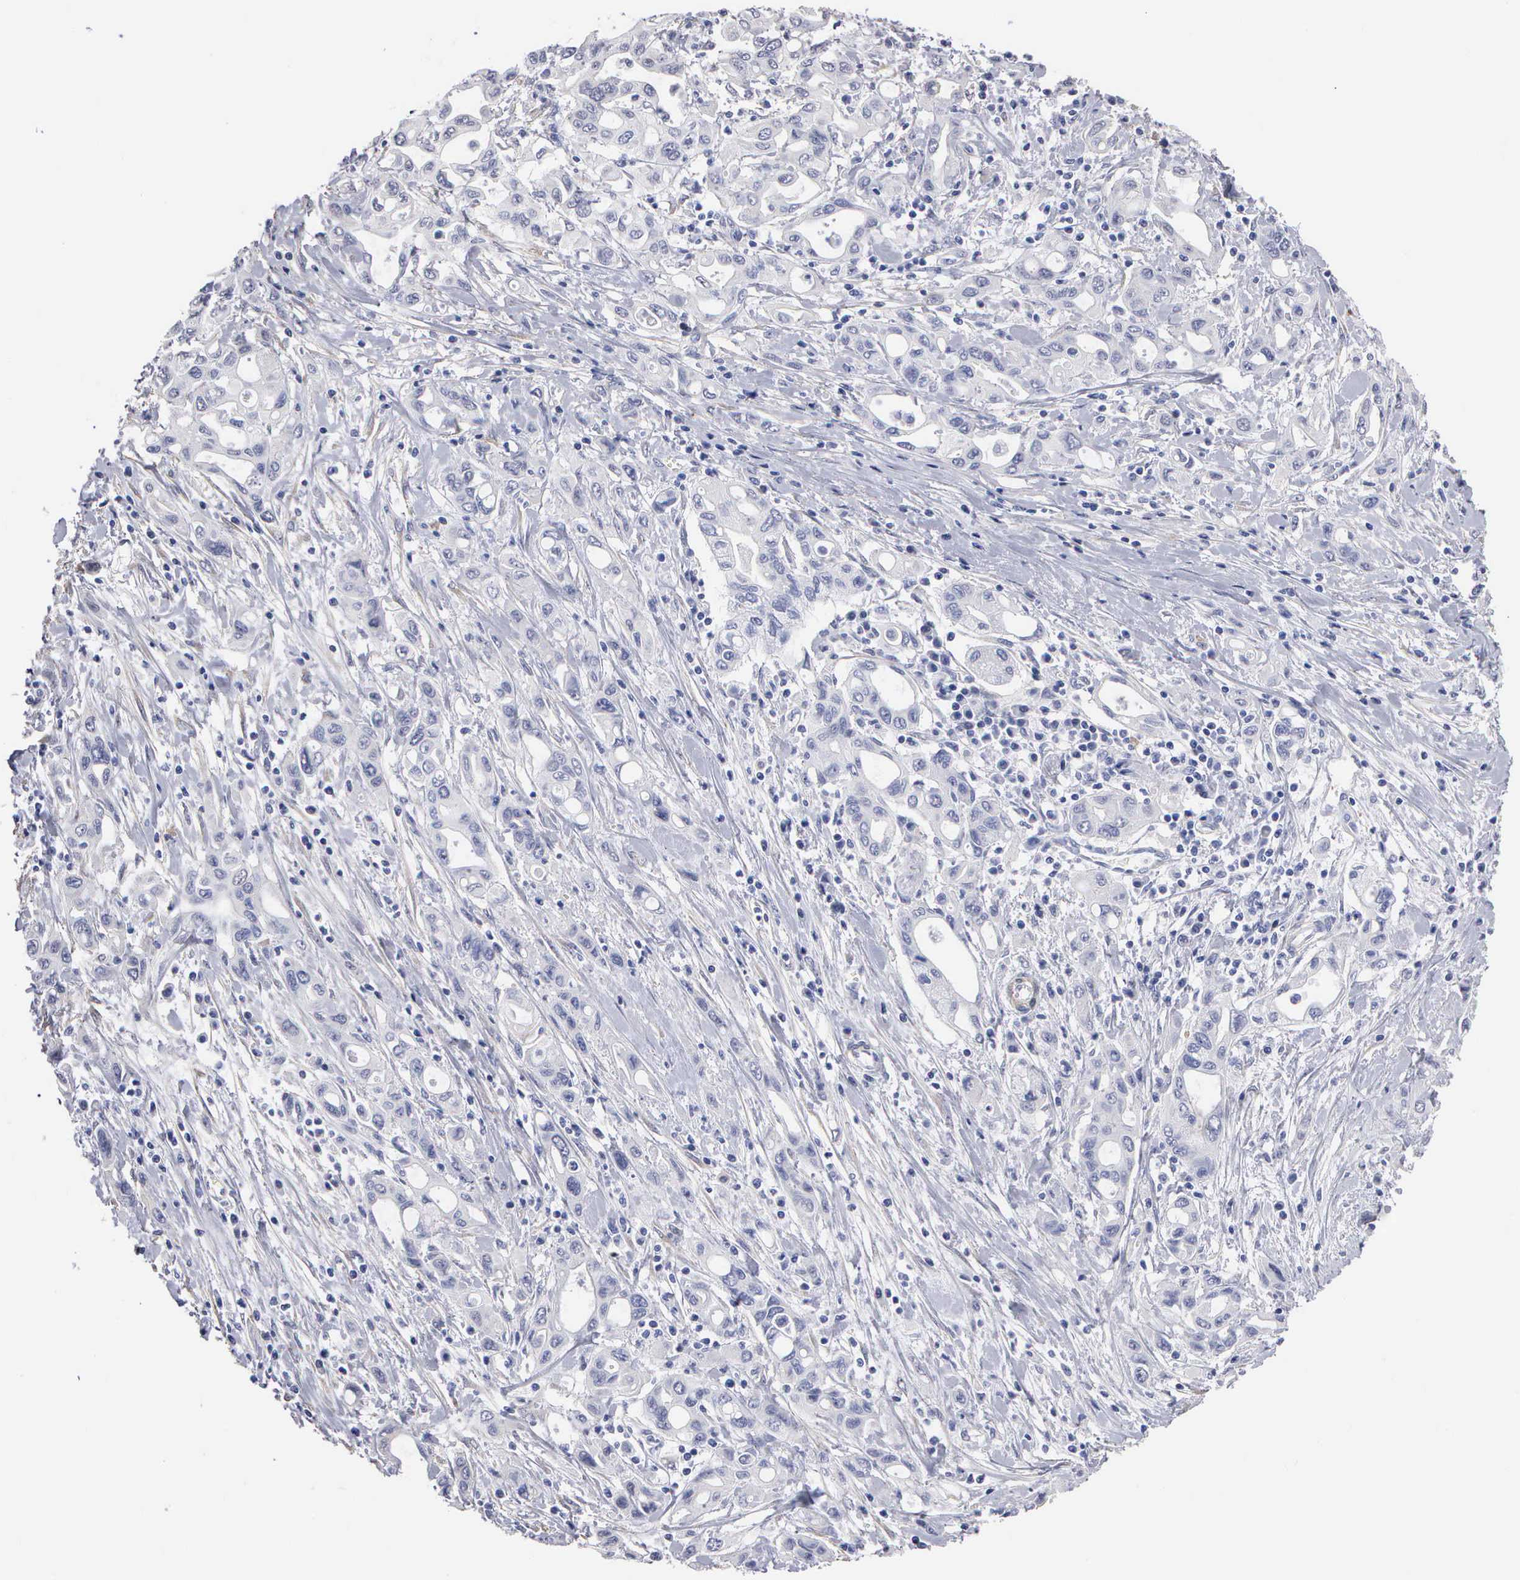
{"staining": {"intensity": "negative", "quantity": "none", "location": "none"}, "tissue": "pancreatic cancer", "cell_type": "Tumor cells", "image_type": "cancer", "snomed": [{"axis": "morphology", "description": "Adenocarcinoma, NOS"}, {"axis": "topography", "description": "Pancreas"}], "caption": "Image shows no significant protein positivity in tumor cells of adenocarcinoma (pancreatic).", "gene": "ELFN2", "patient": {"sex": "female", "age": 57}}